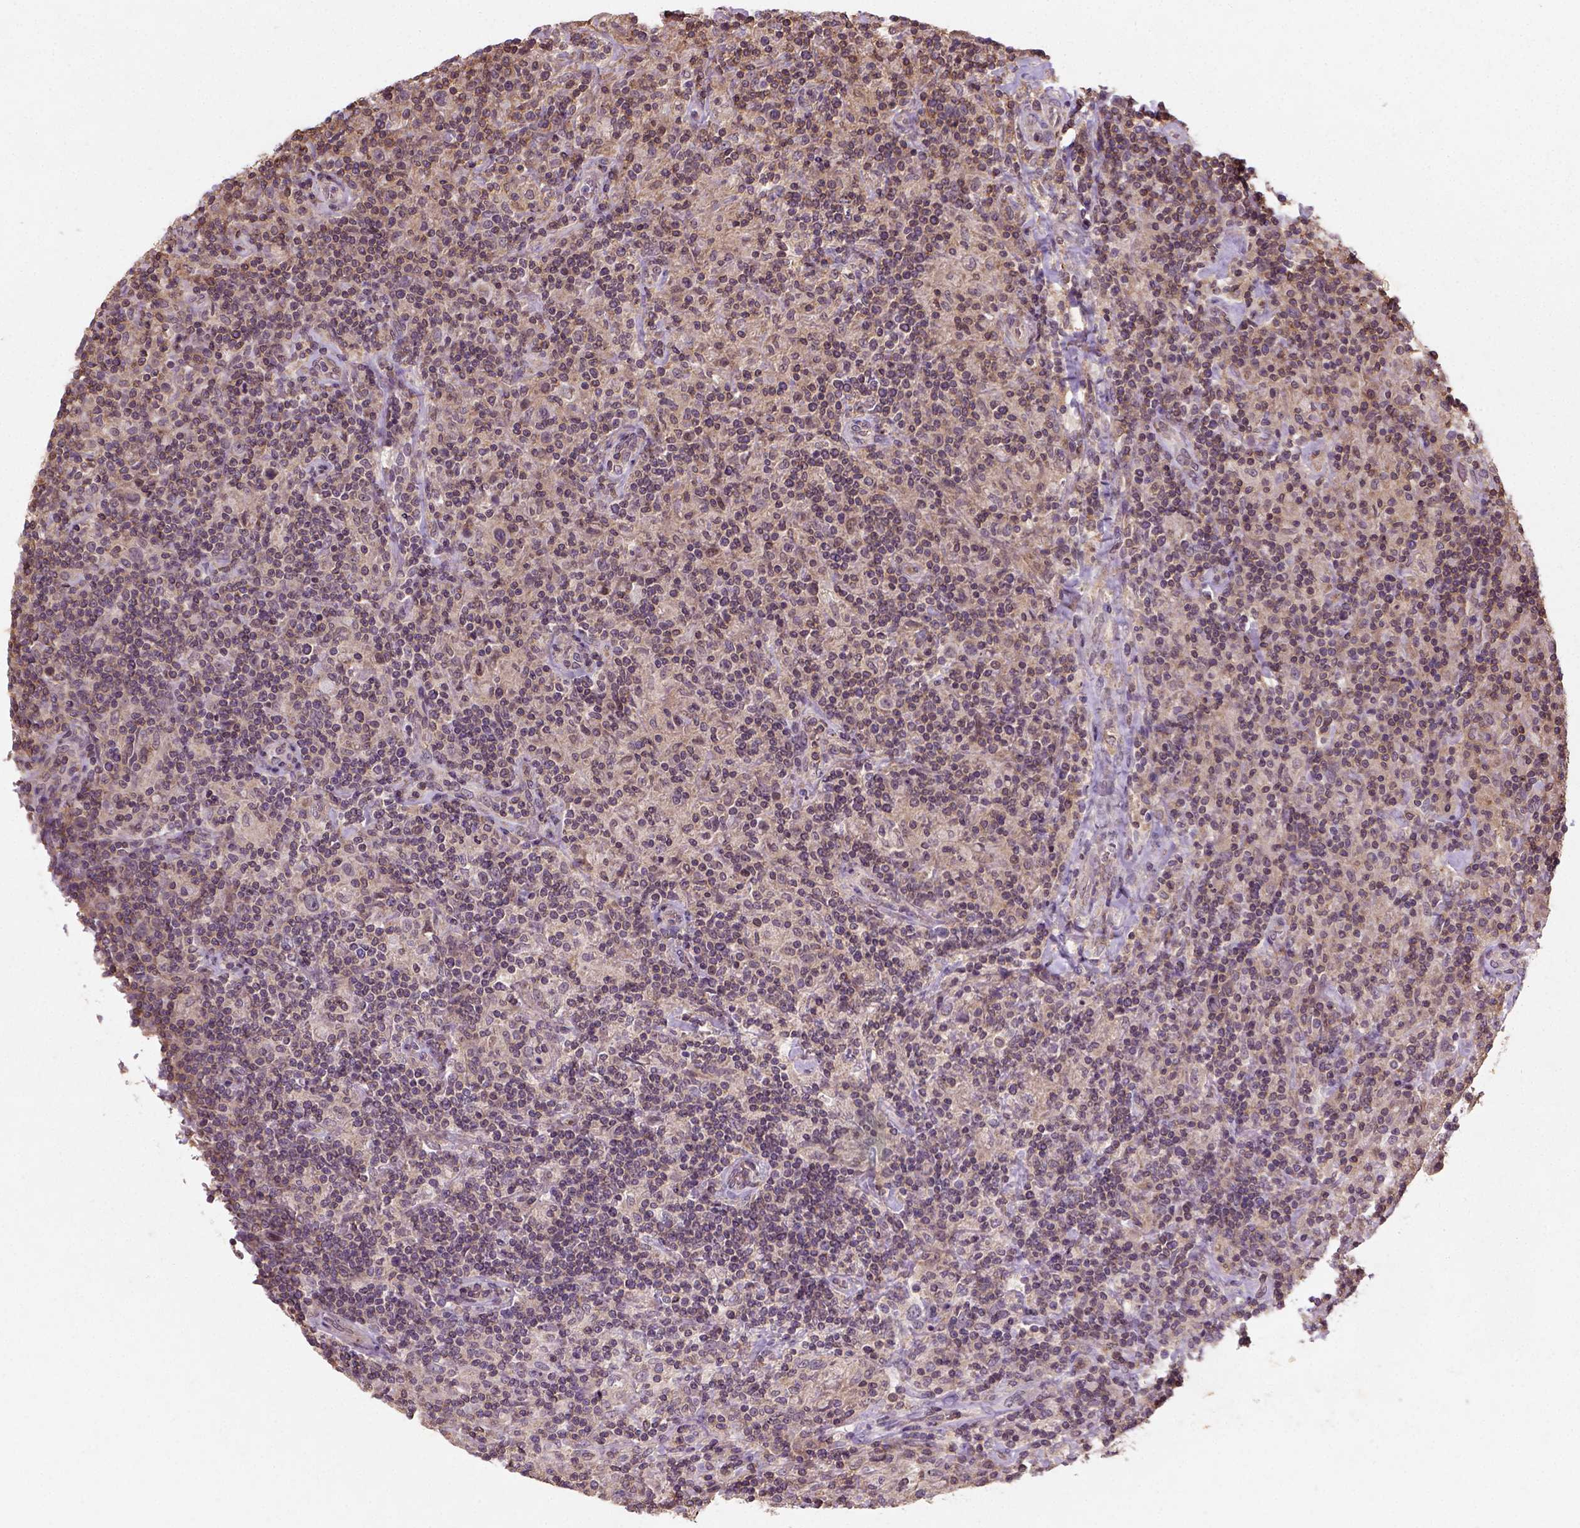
{"staining": {"intensity": "weak", "quantity": ">75%", "location": "cytoplasmic/membranous"}, "tissue": "lymphoma", "cell_type": "Tumor cells", "image_type": "cancer", "snomed": [{"axis": "morphology", "description": "Hodgkin's disease, NOS"}, {"axis": "topography", "description": "Lymph node"}], "caption": "This is an image of immunohistochemistry (IHC) staining of lymphoma, which shows weak positivity in the cytoplasmic/membranous of tumor cells.", "gene": "CAMKK1", "patient": {"sex": "male", "age": 70}}